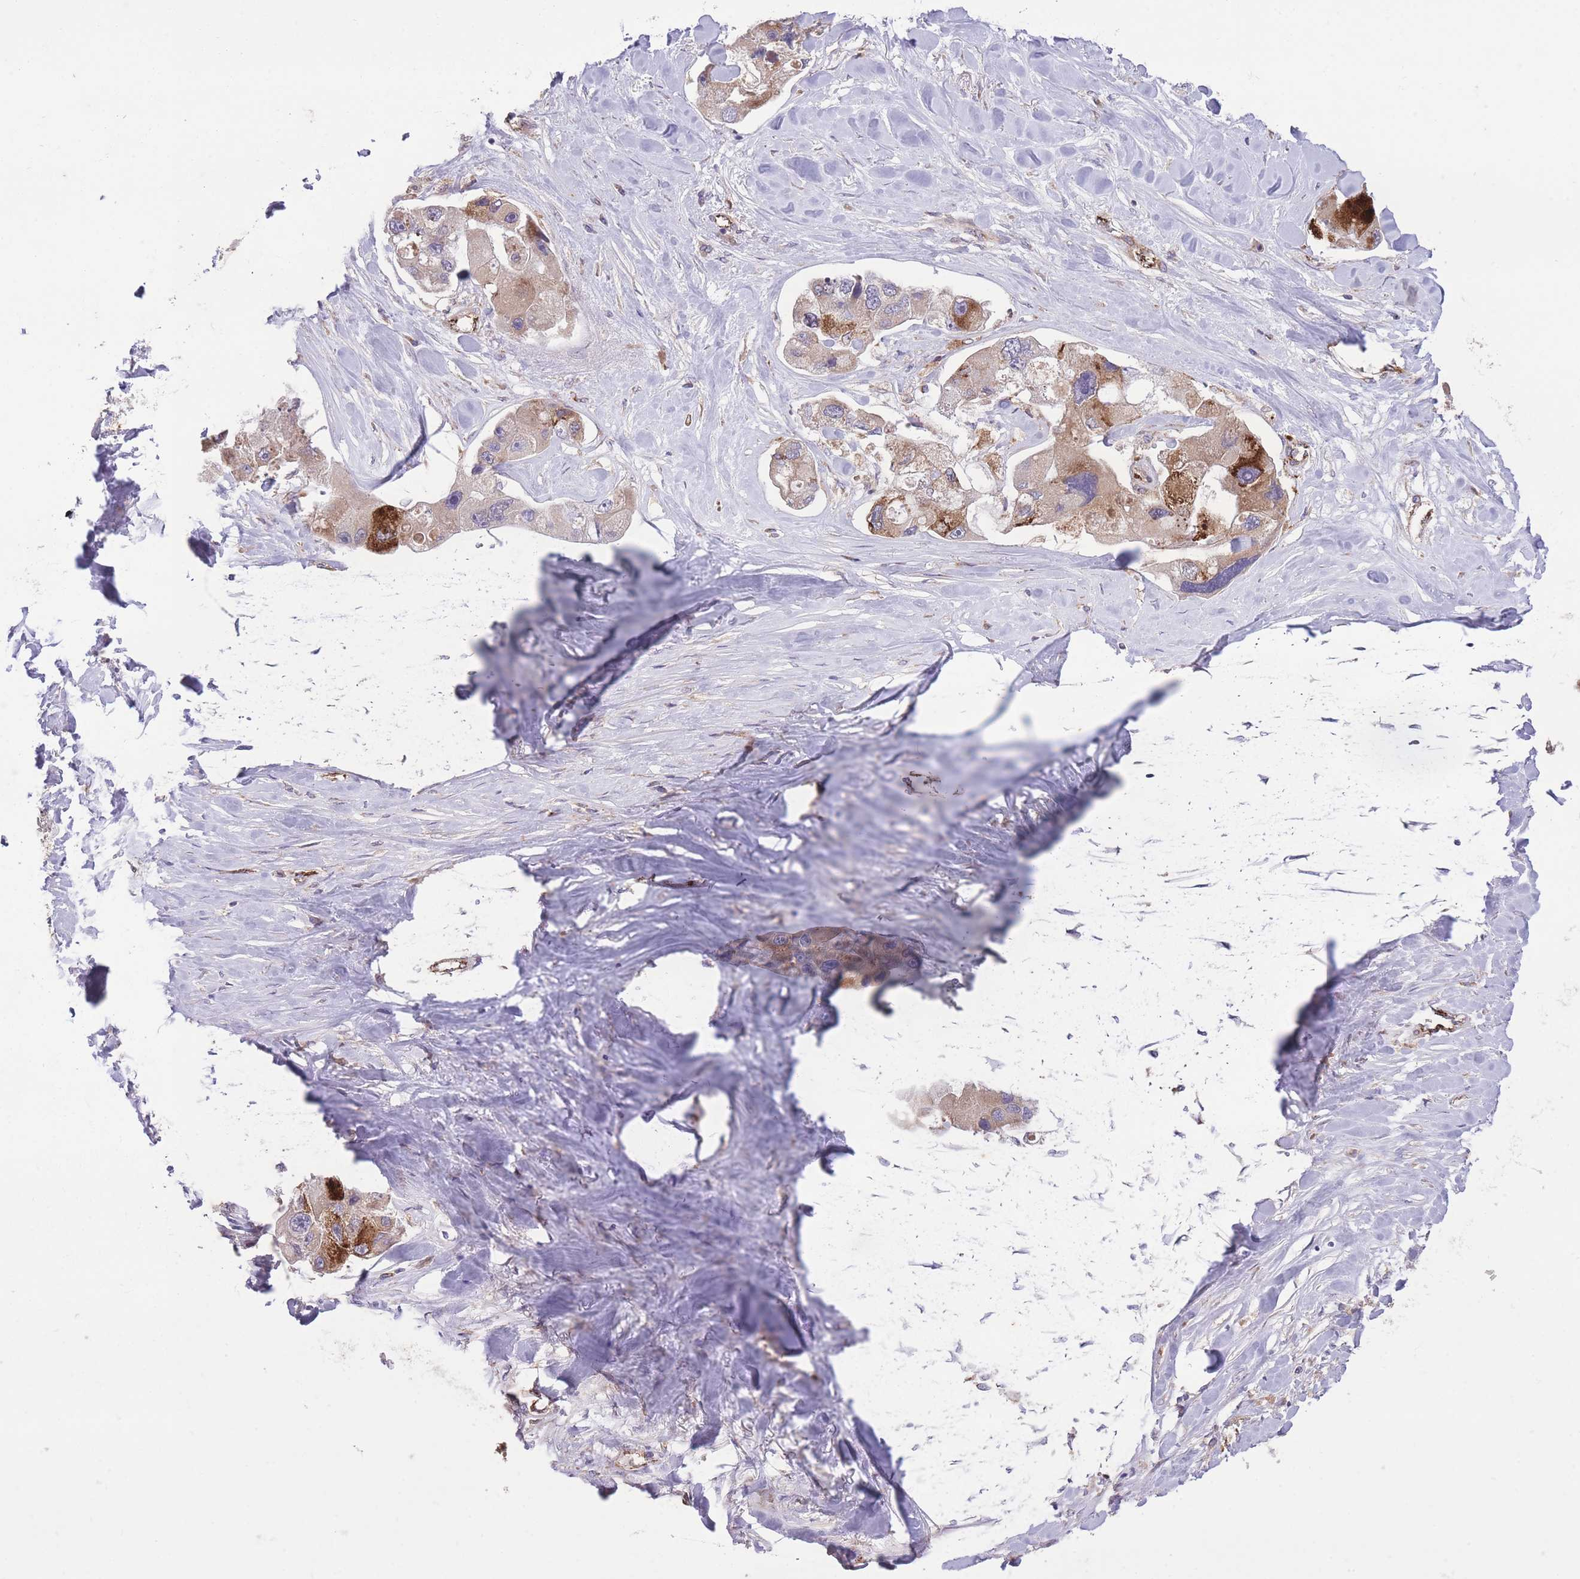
{"staining": {"intensity": "strong", "quantity": "<25%", "location": "cytoplasmic/membranous"}, "tissue": "lung cancer", "cell_type": "Tumor cells", "image_type": "cancer", "snomed": [{"axis": "morphology", "description": "Adenocarcinoma, NOS"}, {"axis": "topography", "description": "Lung"}], "caption": "Lung cancer stained for a protein (brown) reveals strong cytoplasmic/membranous positive positivity in approximately <25% of tumor cells.", "gene": "CISH", "patient": {"sex": "female", "age": 54}}